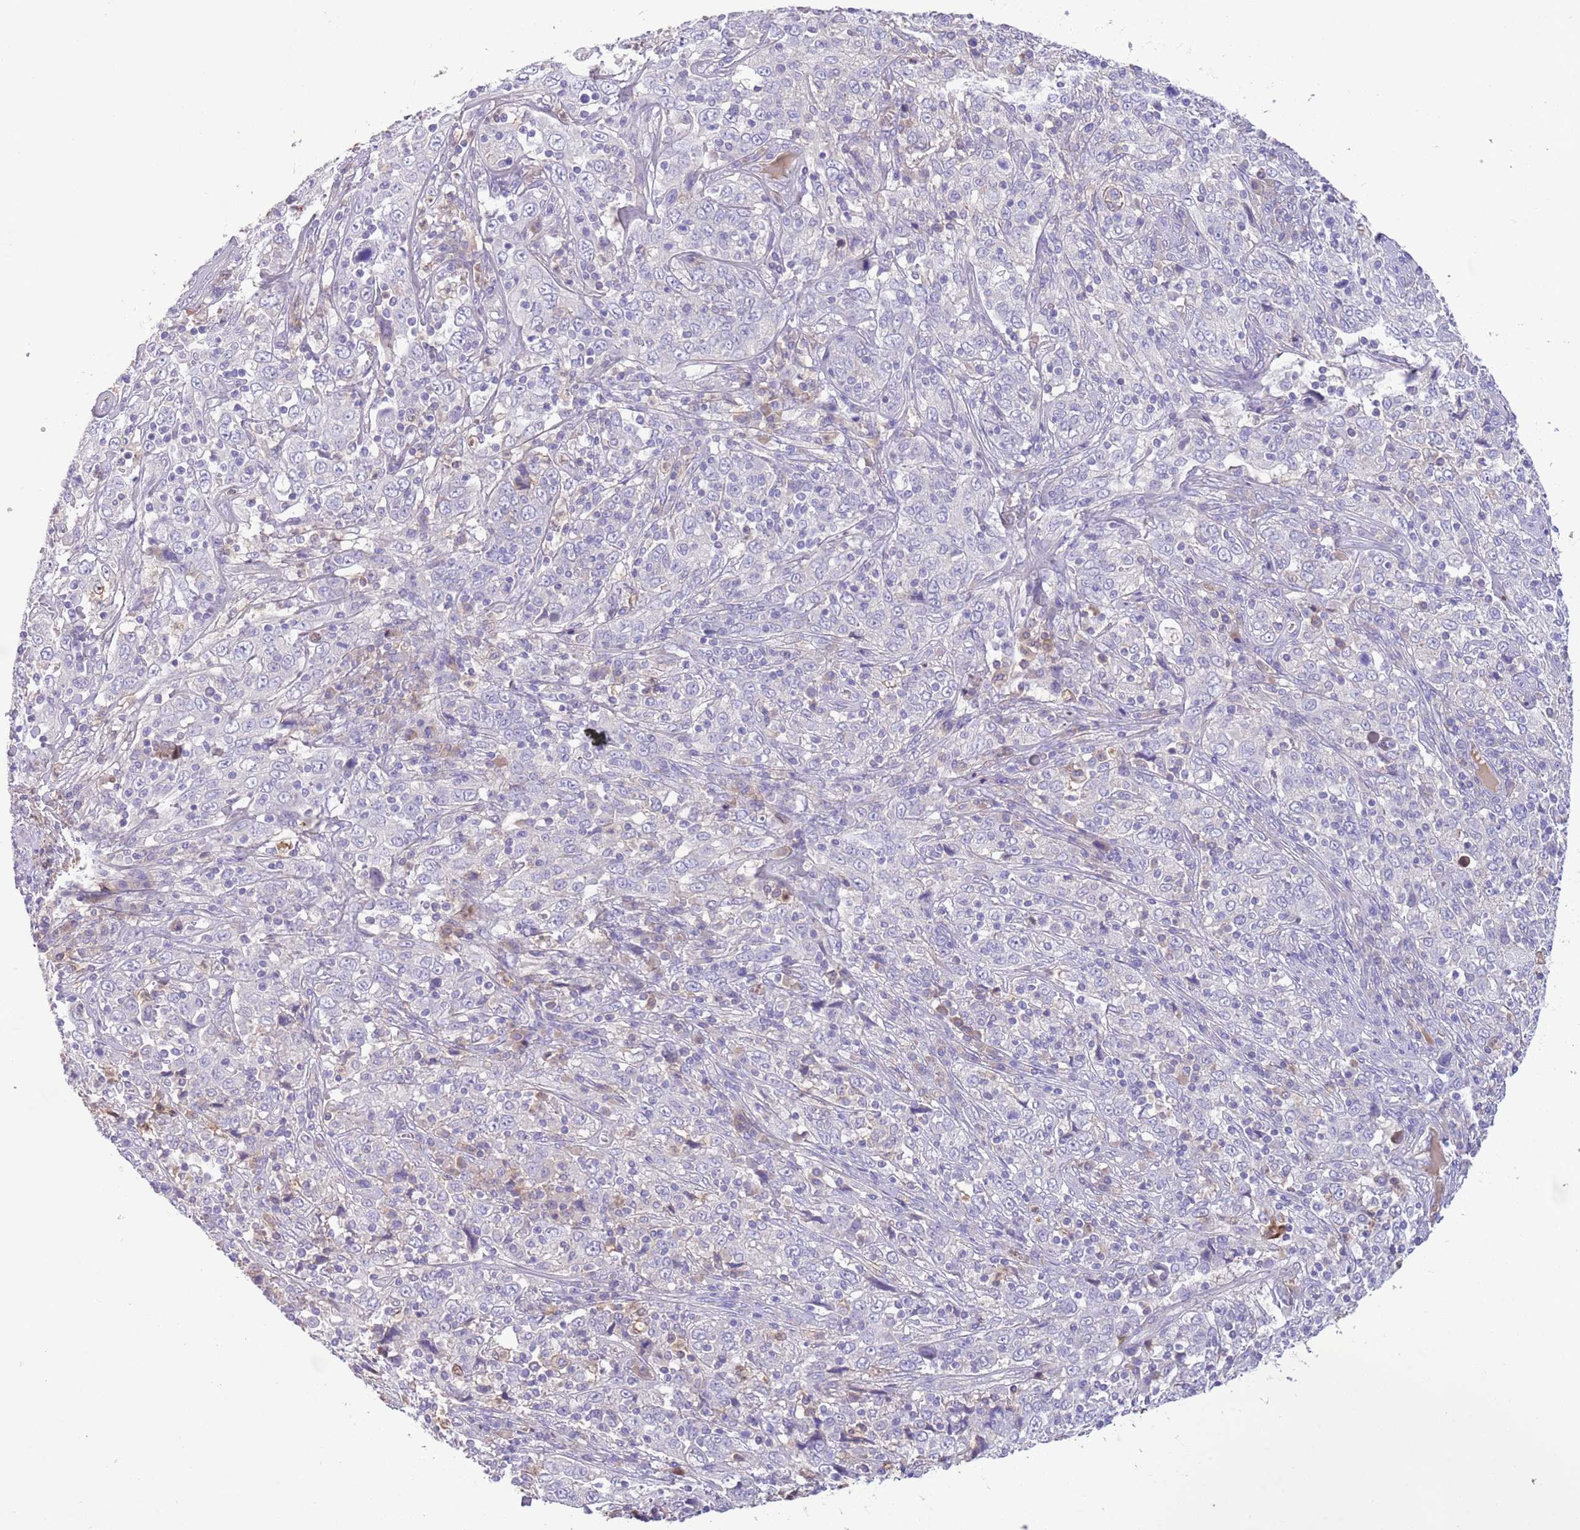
{"staining": {"intensity": "negative", "quantity": "none", "location": "none"}, "tissue": "cervical cancer", "cell_type": "Tumor cells", "image_type": "cancer", "snomed": [{"axis": "morphology", "description": "Squamous cell carcinoma, NOS"}, {"axis": "topography", "description": "Cervix"}], "caption": "High magnification brightfield microscopy of cervical cancer stained with DAB (3,3'-diaminobenzidine) (brown) and counterstained with hematoxylin (blue): tumor cells show no significant staining.", "gene": "IGFL4", "patient": {"sex": "female", "age": 46}}